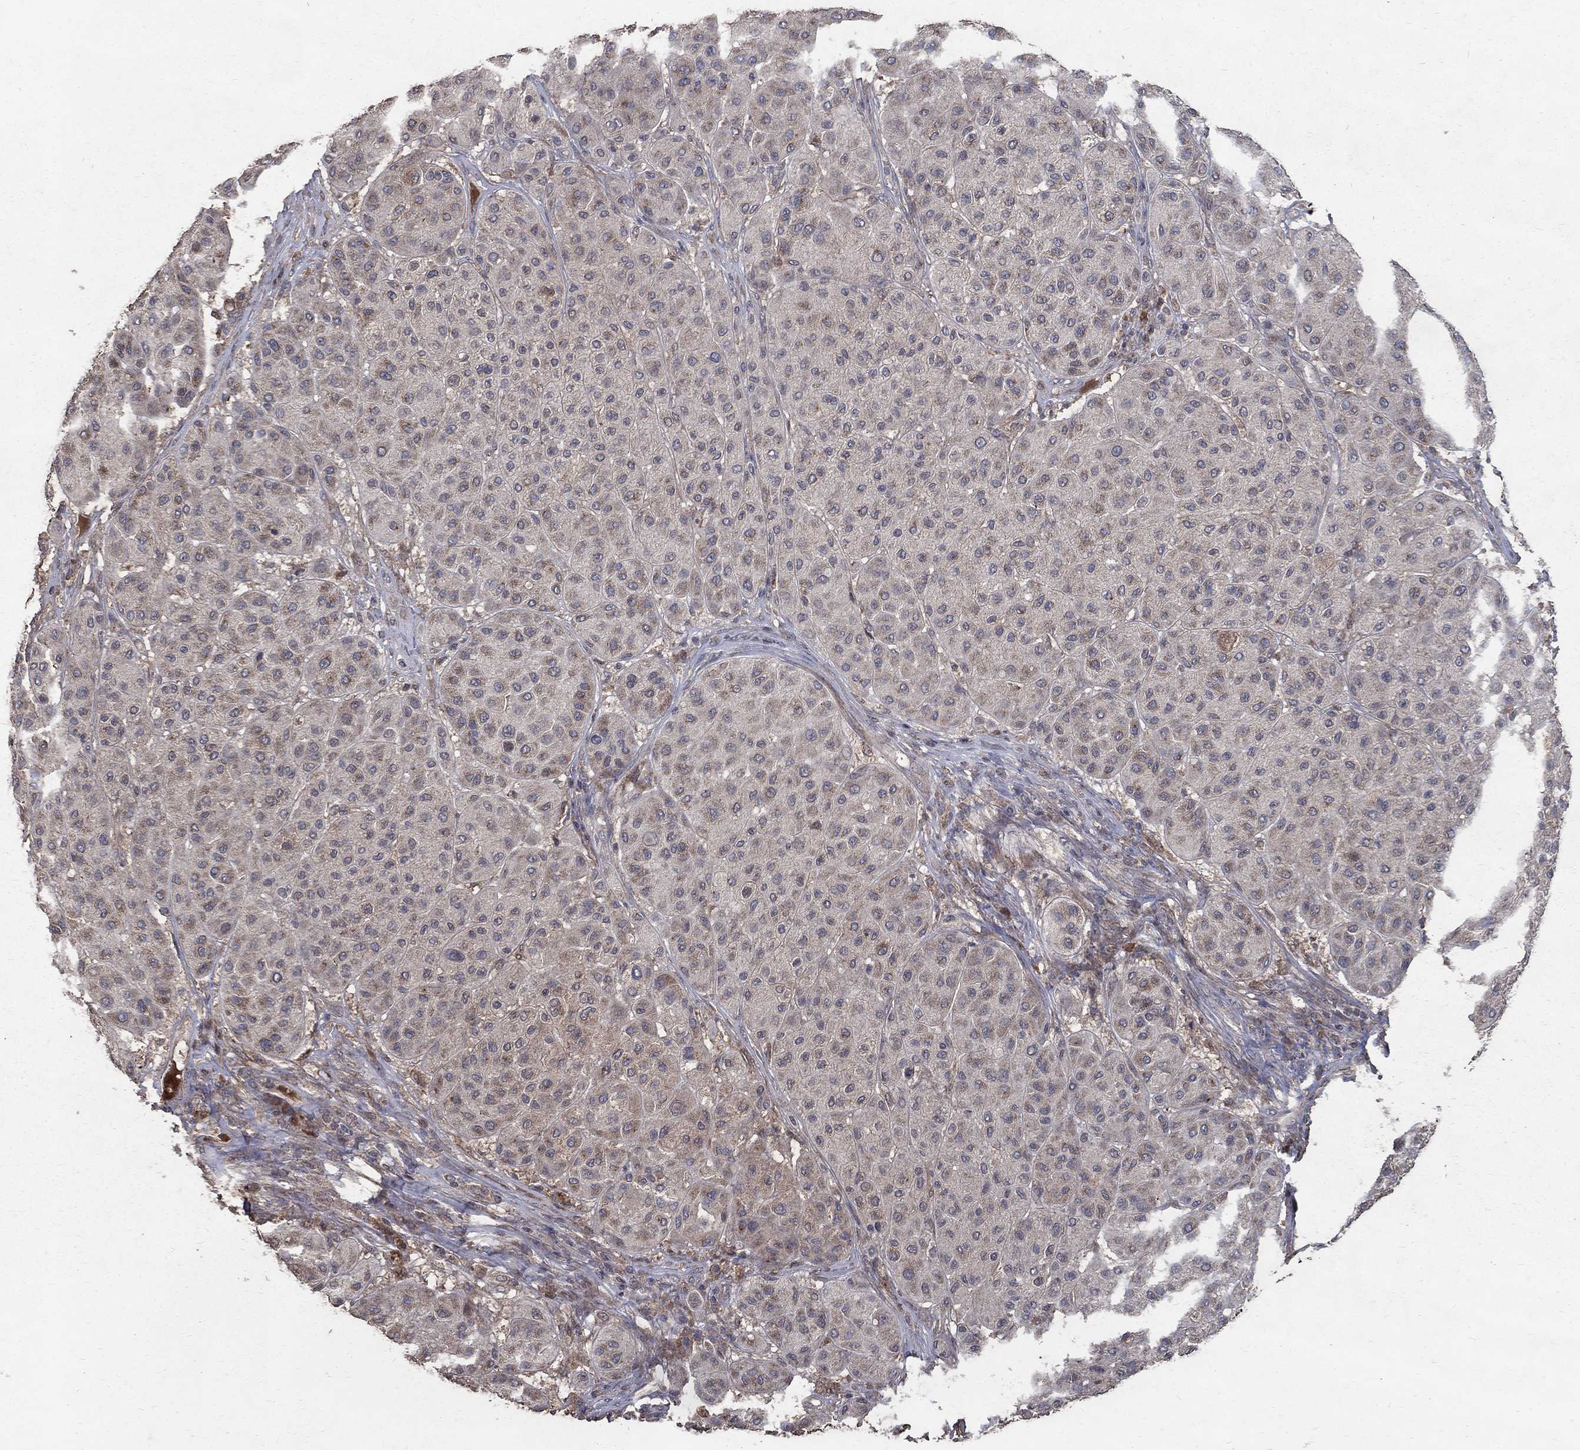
{"staining": {"intensity": "weak", "quantity": "25%-75%", "location": "cytoplasmic/membranous"}, "tissue": "melanoma", "cell_type": "Tumor cells", "image_type": "cancer", "snomed": [{"axis": "morphology", "description": "Malignant melanoma, Metastatic site"}, {"axis": "topography", "description": "Smooth muscle"}], "caption": "Immunohistochemistry (IHC) histopathology image of human malignant melanoma (metastatic site) stained for a protein (brown), which demonstrates low levels of weak cytoplasmic/membranous expression in approximately 25%-75% of tumor cells.", "gene": "C17orf75", "patient": {"sex": "male", "age": 41}}